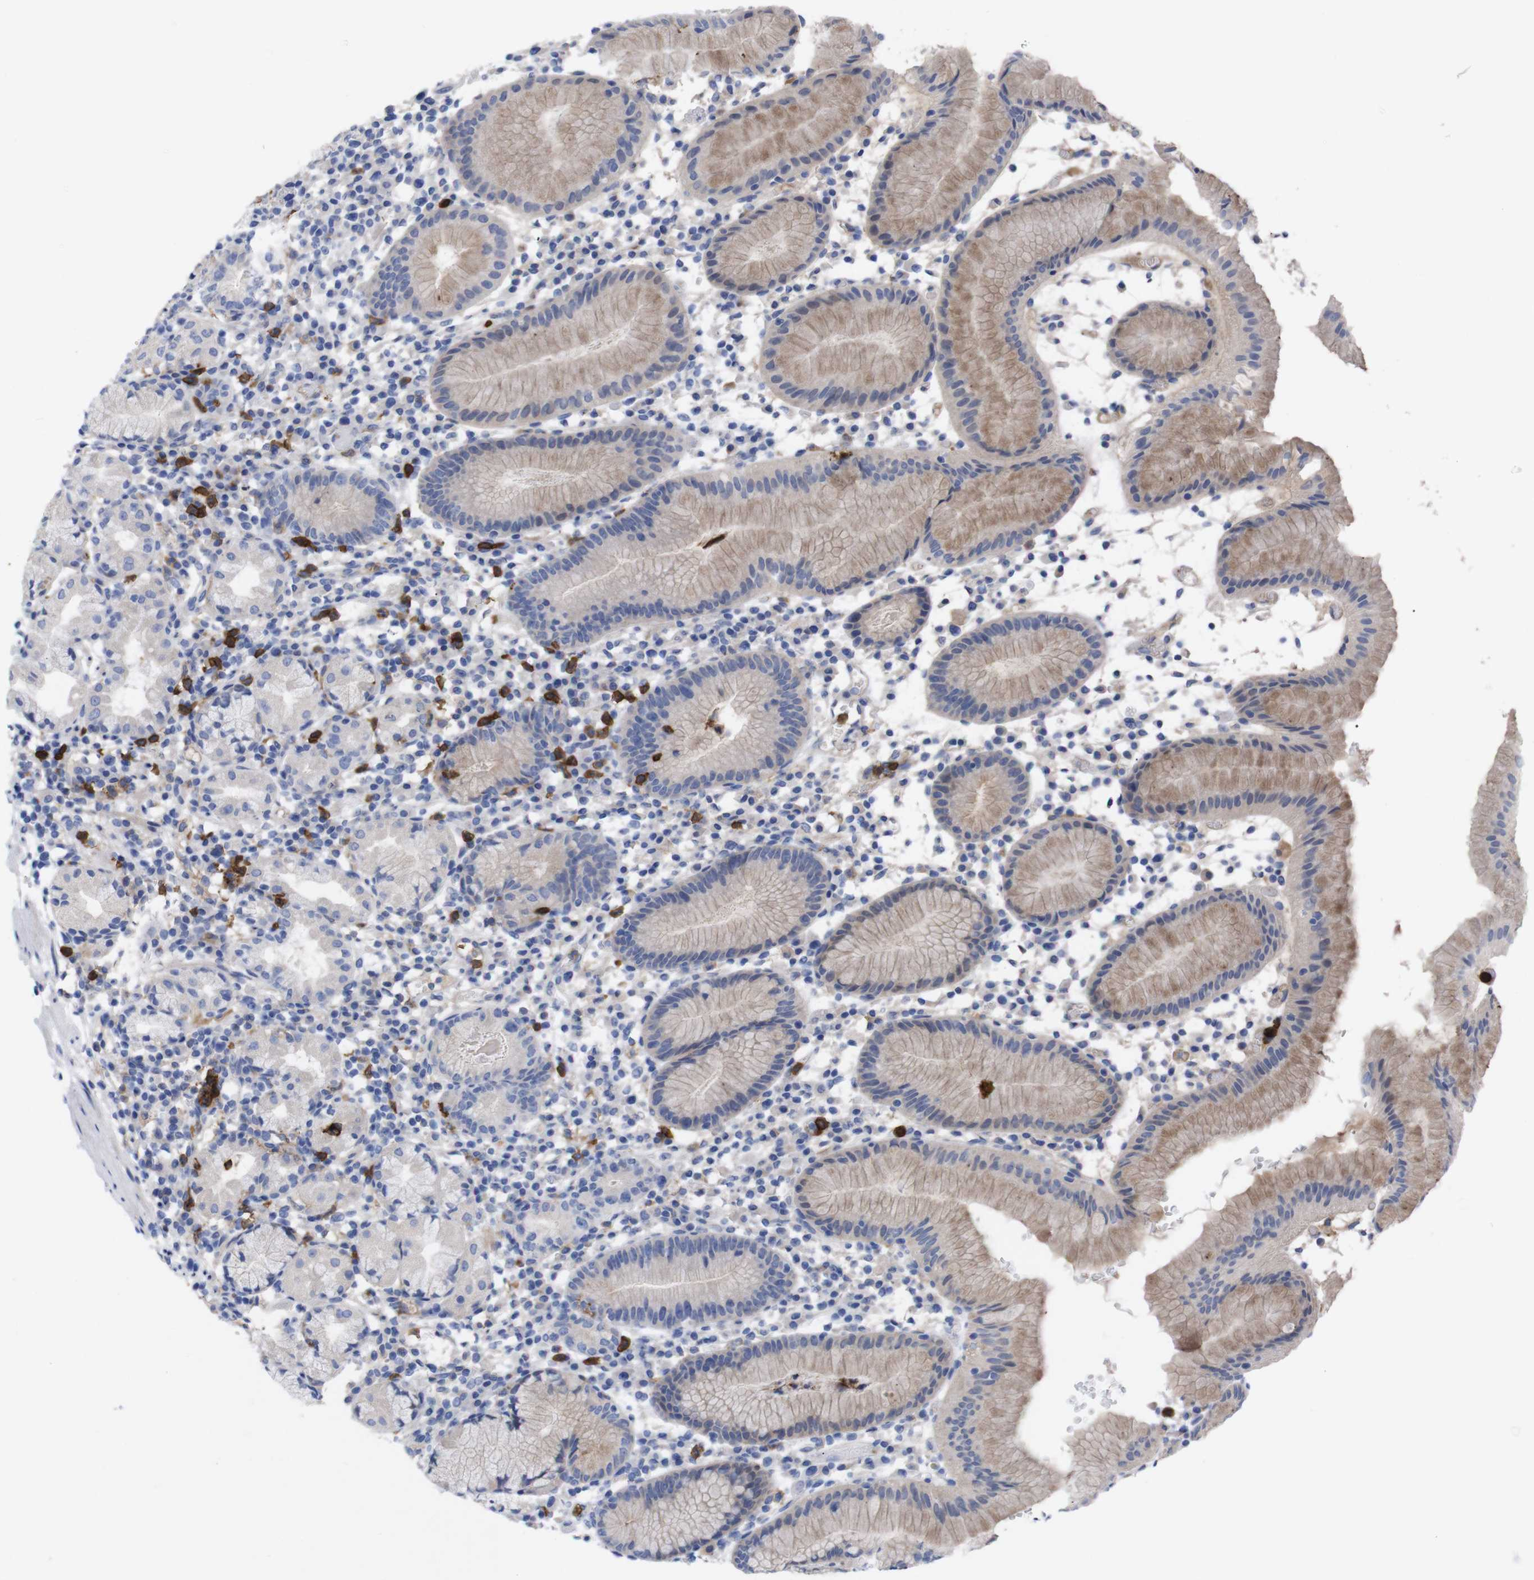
{"staining": {"intensity": "moderate", "quantity": "25%-75%", "location": "cytoplasmic/membranous"}, "tissue": "stomach", "cell_type": "Glandular cells", "image_type": "normal", "snomed": [{"axis": "morphology", "description": "Normal tissue, NOS"}, {"axis": "topography", "description": "Stomach"}, {"axis": "topography", "description": "Stomach, lower"}], "caption": "Immunohistochemistry (IHC) image of normal stomach stained for a protein (brown), which displays medium levels of moderate cytoplasmic/membranous expression in approximately 25%-75% of glandular cells.", "gene": "C5AR1", "patient": {"sex": "female", "age": 75}}